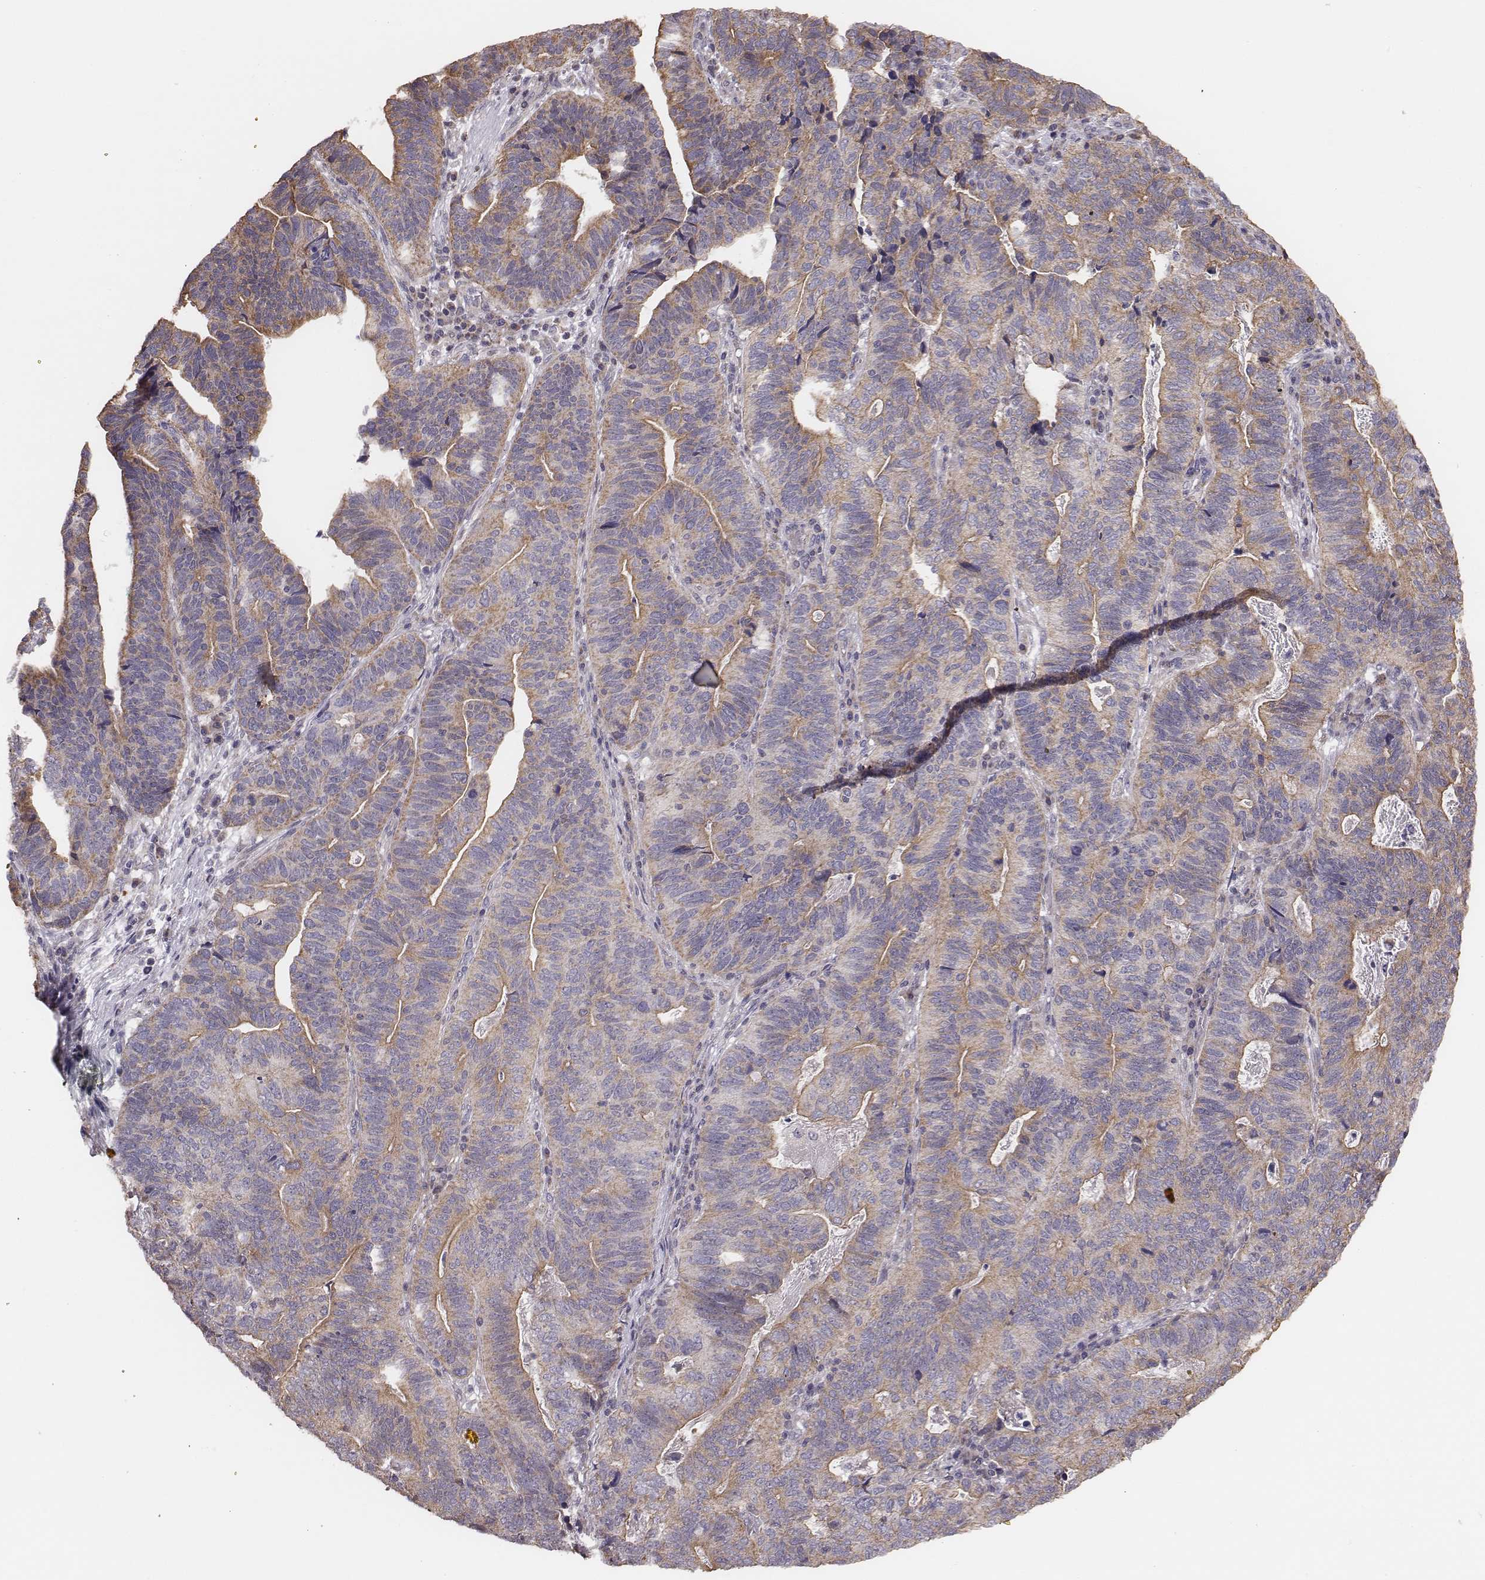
{"staining": {"intensity": "weak", "quantity": ">75%", "location": "cytoplasmic/membranous"}, "tissue": "stomach cancer", "cell_type": "Tumor cells", "image_type": "cancer", "snomed": [{"axis": "morphology", "description": "Adenocarcinoma, NOS"}, {"axis": "topography", "description": "Stomach, upper"}], "caption": "Weak cytoplasmic/membranous protein positivity is present in about >75% of tumor cells in stomach cancer (adenocarcinoma).", "gene": "HAVCR1", "patient": {"sex": "female", "age": 67}}